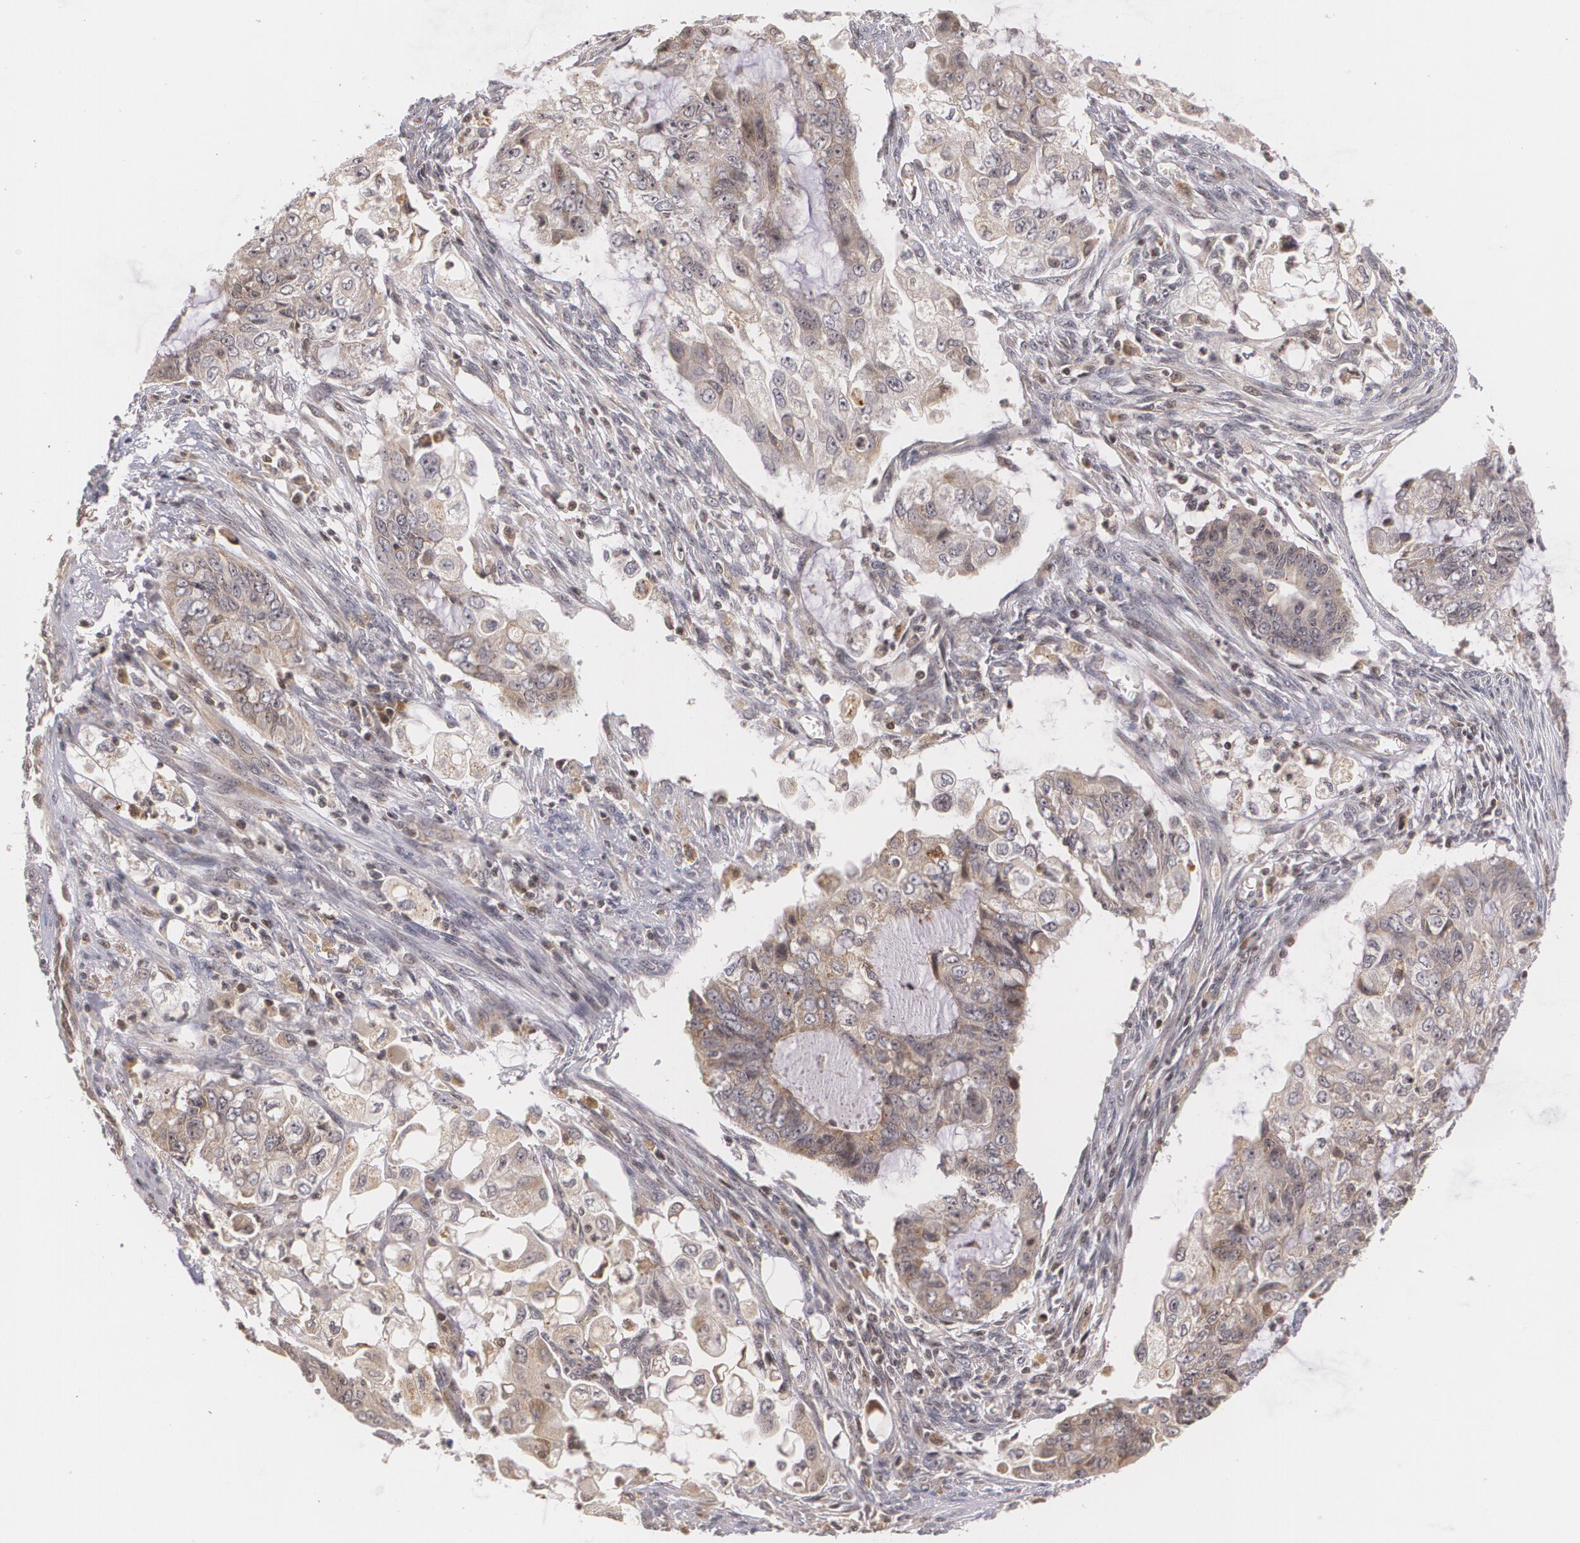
{"staining": {"intensity": "weak", "quantity": ">75%", "location": "cytoplasmic/membranous"}, "tissue": "endometrial cancer", "cell_type": "Tumor cells", "image_type": "cancer", "snomed": [{"axis": "morphology", "description": "Adenocarcinoma, NOS"}, {"axis": "topography", "description": "Endometrium"}], "caption": "Brown immunohistochemical staining in adenocarcinoma (endometrial) displays weak cytoplasmic/membranous staining in about >75% of tumor cells. (brown staining indicates protein expression, while blue staining denotes nuclei).", "gene": "VAV3", "patient": {"sex": "female", "age": 75}}